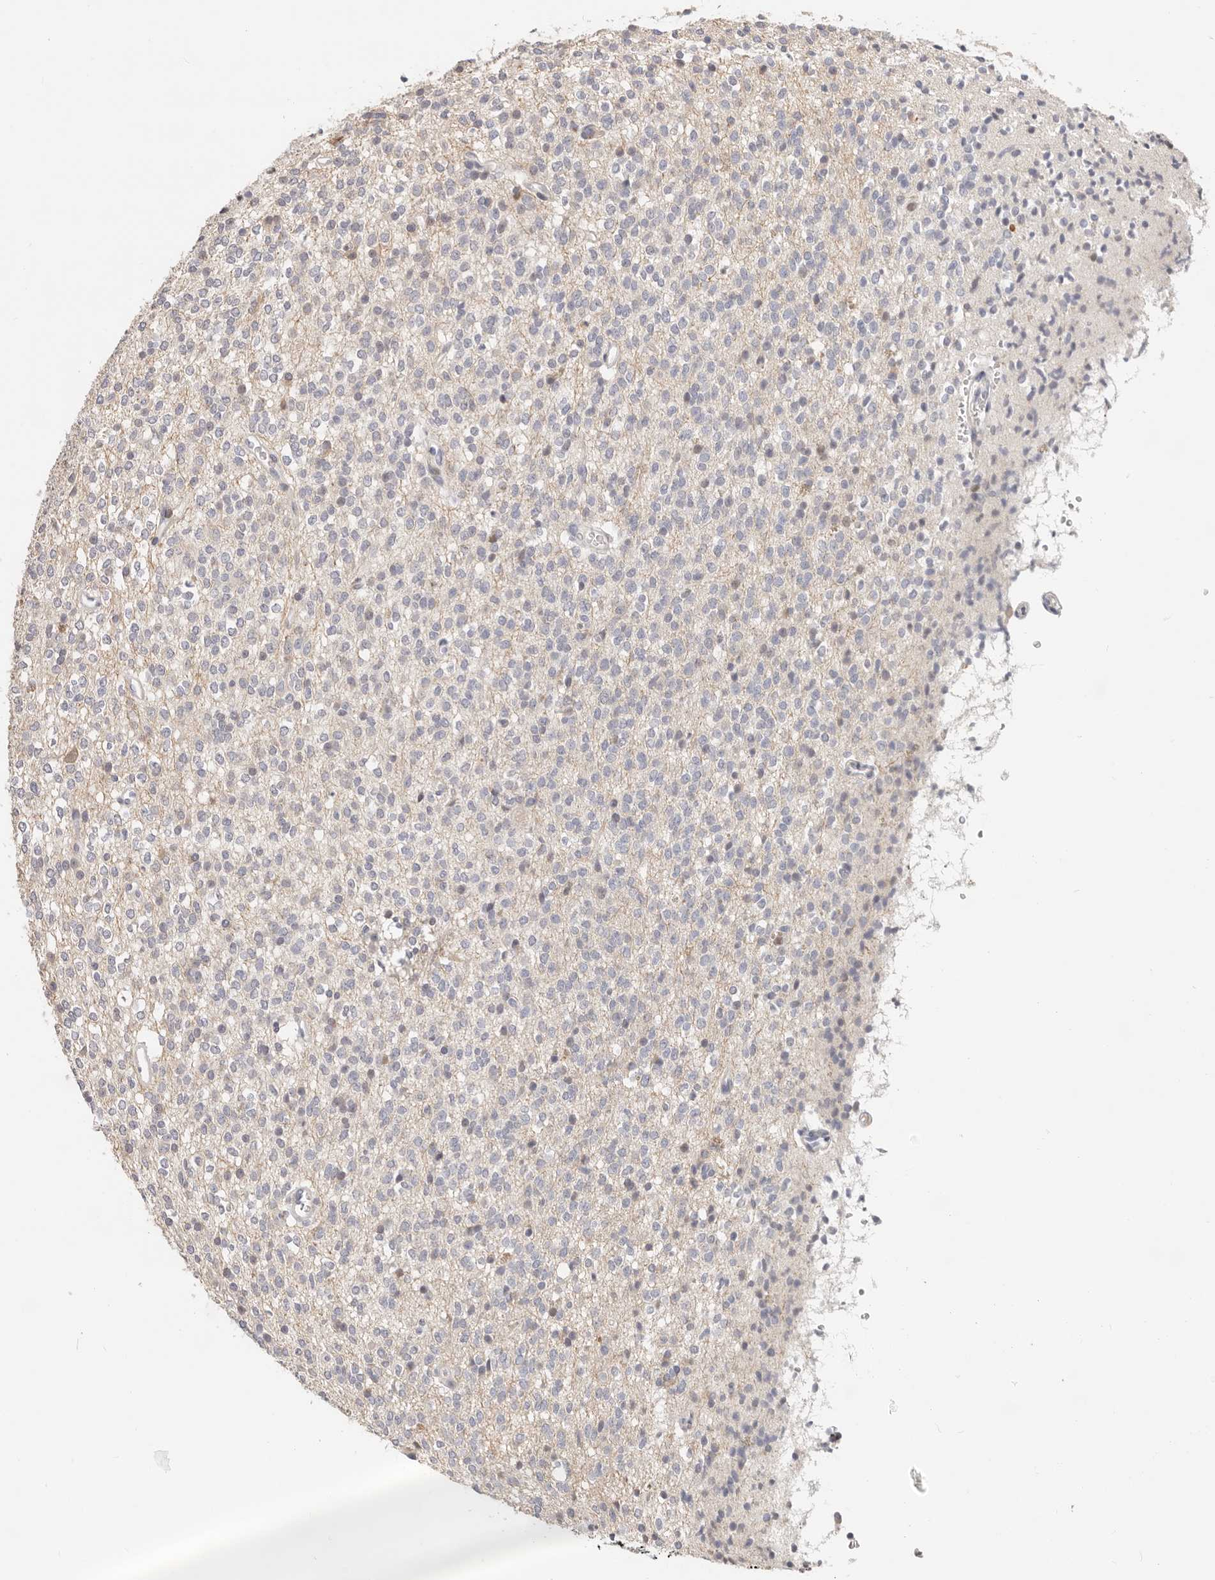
{"staining": {"intensity": "negative", "quantity": "none", "location": "none"}, "tissue": "glioma", "cell_type": "Tumor cells", "image_type": "cancer", "snomed": [{"axis": "morphology", "description": "Glioma, malignant, High grade"}, {"axis": "topography", "description": "Brain"}], "caption": "A photomicrograph of malignant glioma (high-grade) stained for a protein exhibits no brown staining in tumor cells.", "gene": "TMEM63B", "patient": {"sex": "male", "age": 34}}